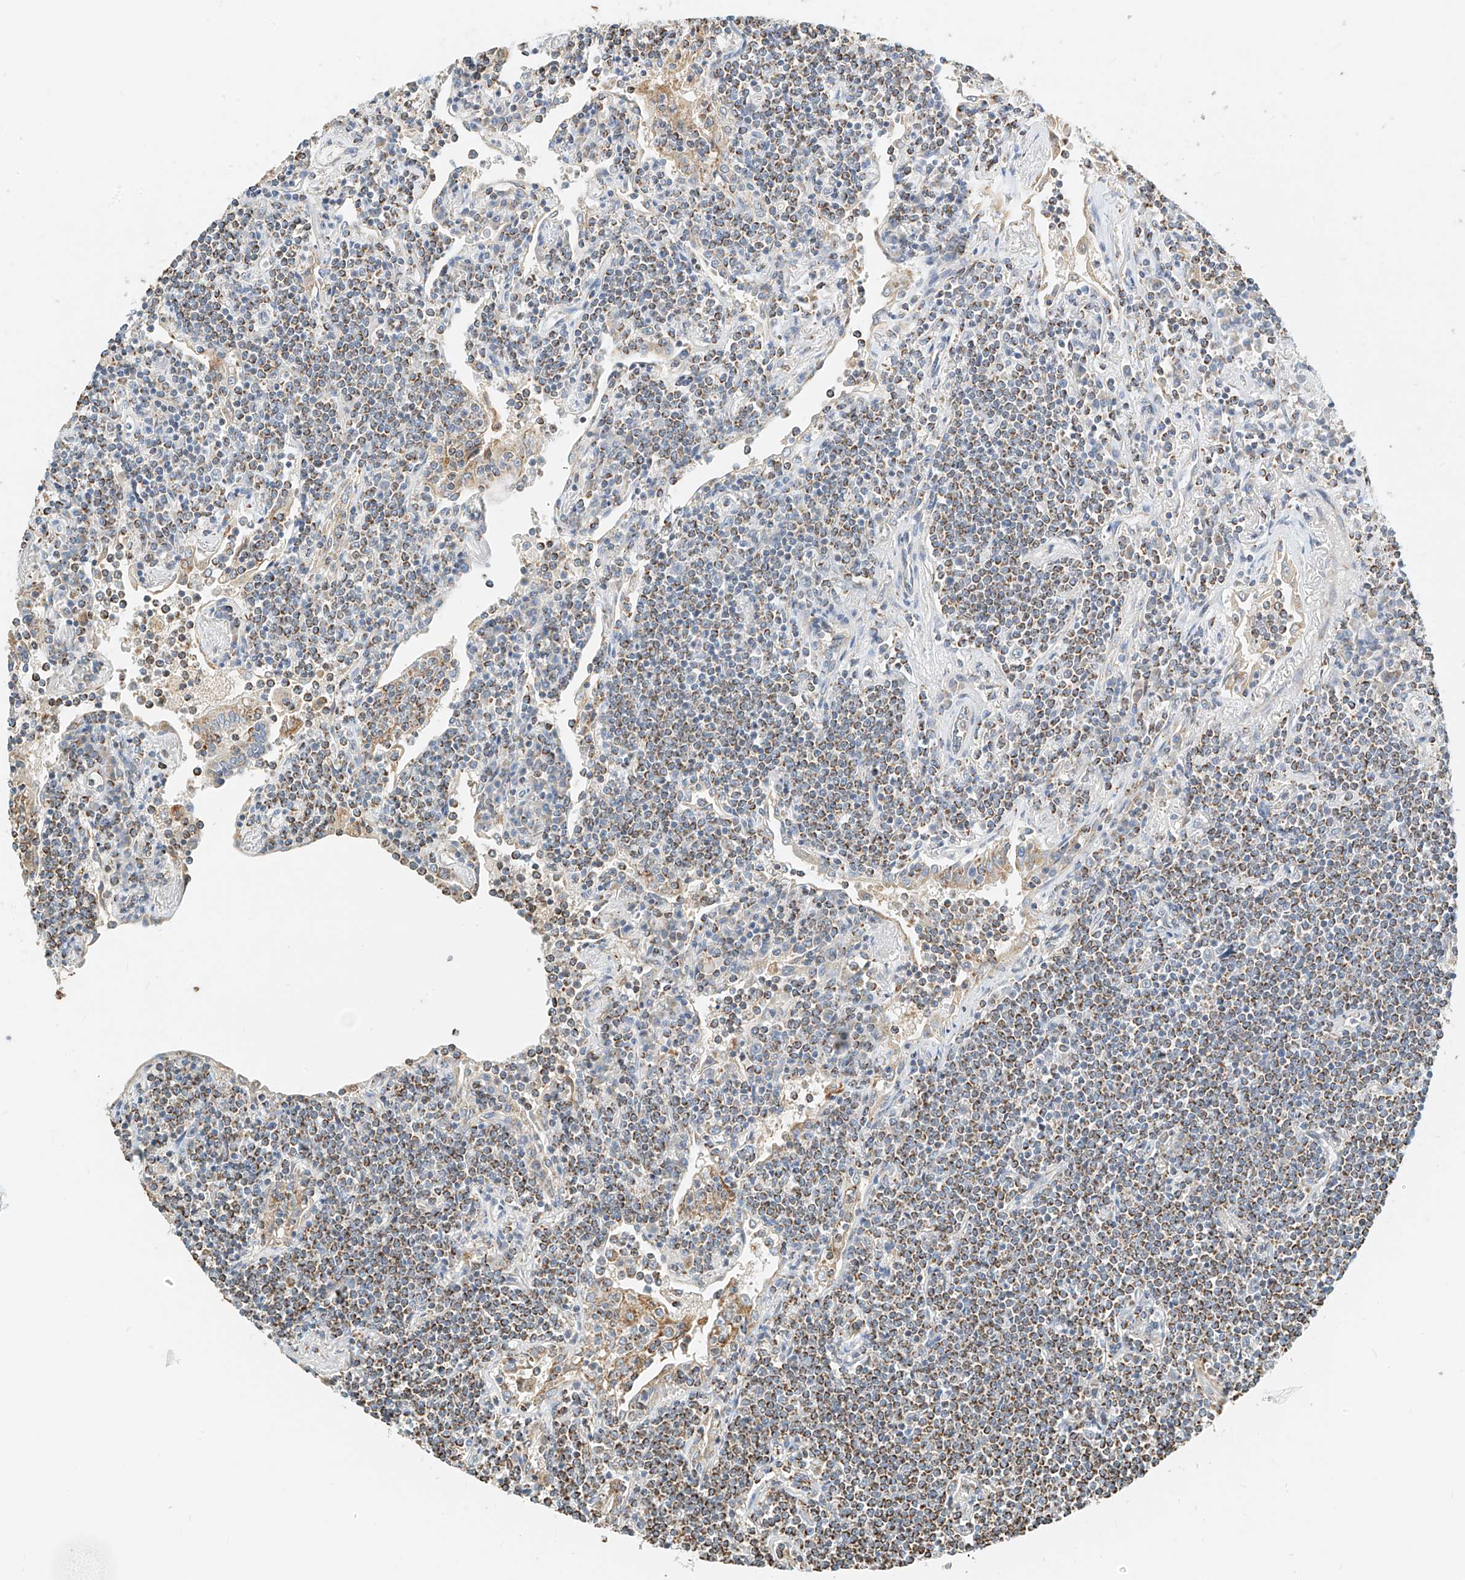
{"staining": {"intensity": "moderate", "quantity": ">75%", "location": "cytoplasmic/membranous"}, "tissue": "lymphoma", "cell_type": "Tumor cells", "image_type": "cancer", "snomed": [{"axis": "morphology", "description": "Malignant lymphoma, non-Hodgkin's type, Low grade"}, {"axis": "topography", "description": "Lung"}], "caption": "Moderate cytoplasmic/membranous positivity for a protein is appreciated in about >75% of tumor cells of low-grade malignant lymphoma, non-Hodgkin's type using IHC.", "gene": "YIPF7", "patient": {"sex": "female", "age": 71}}